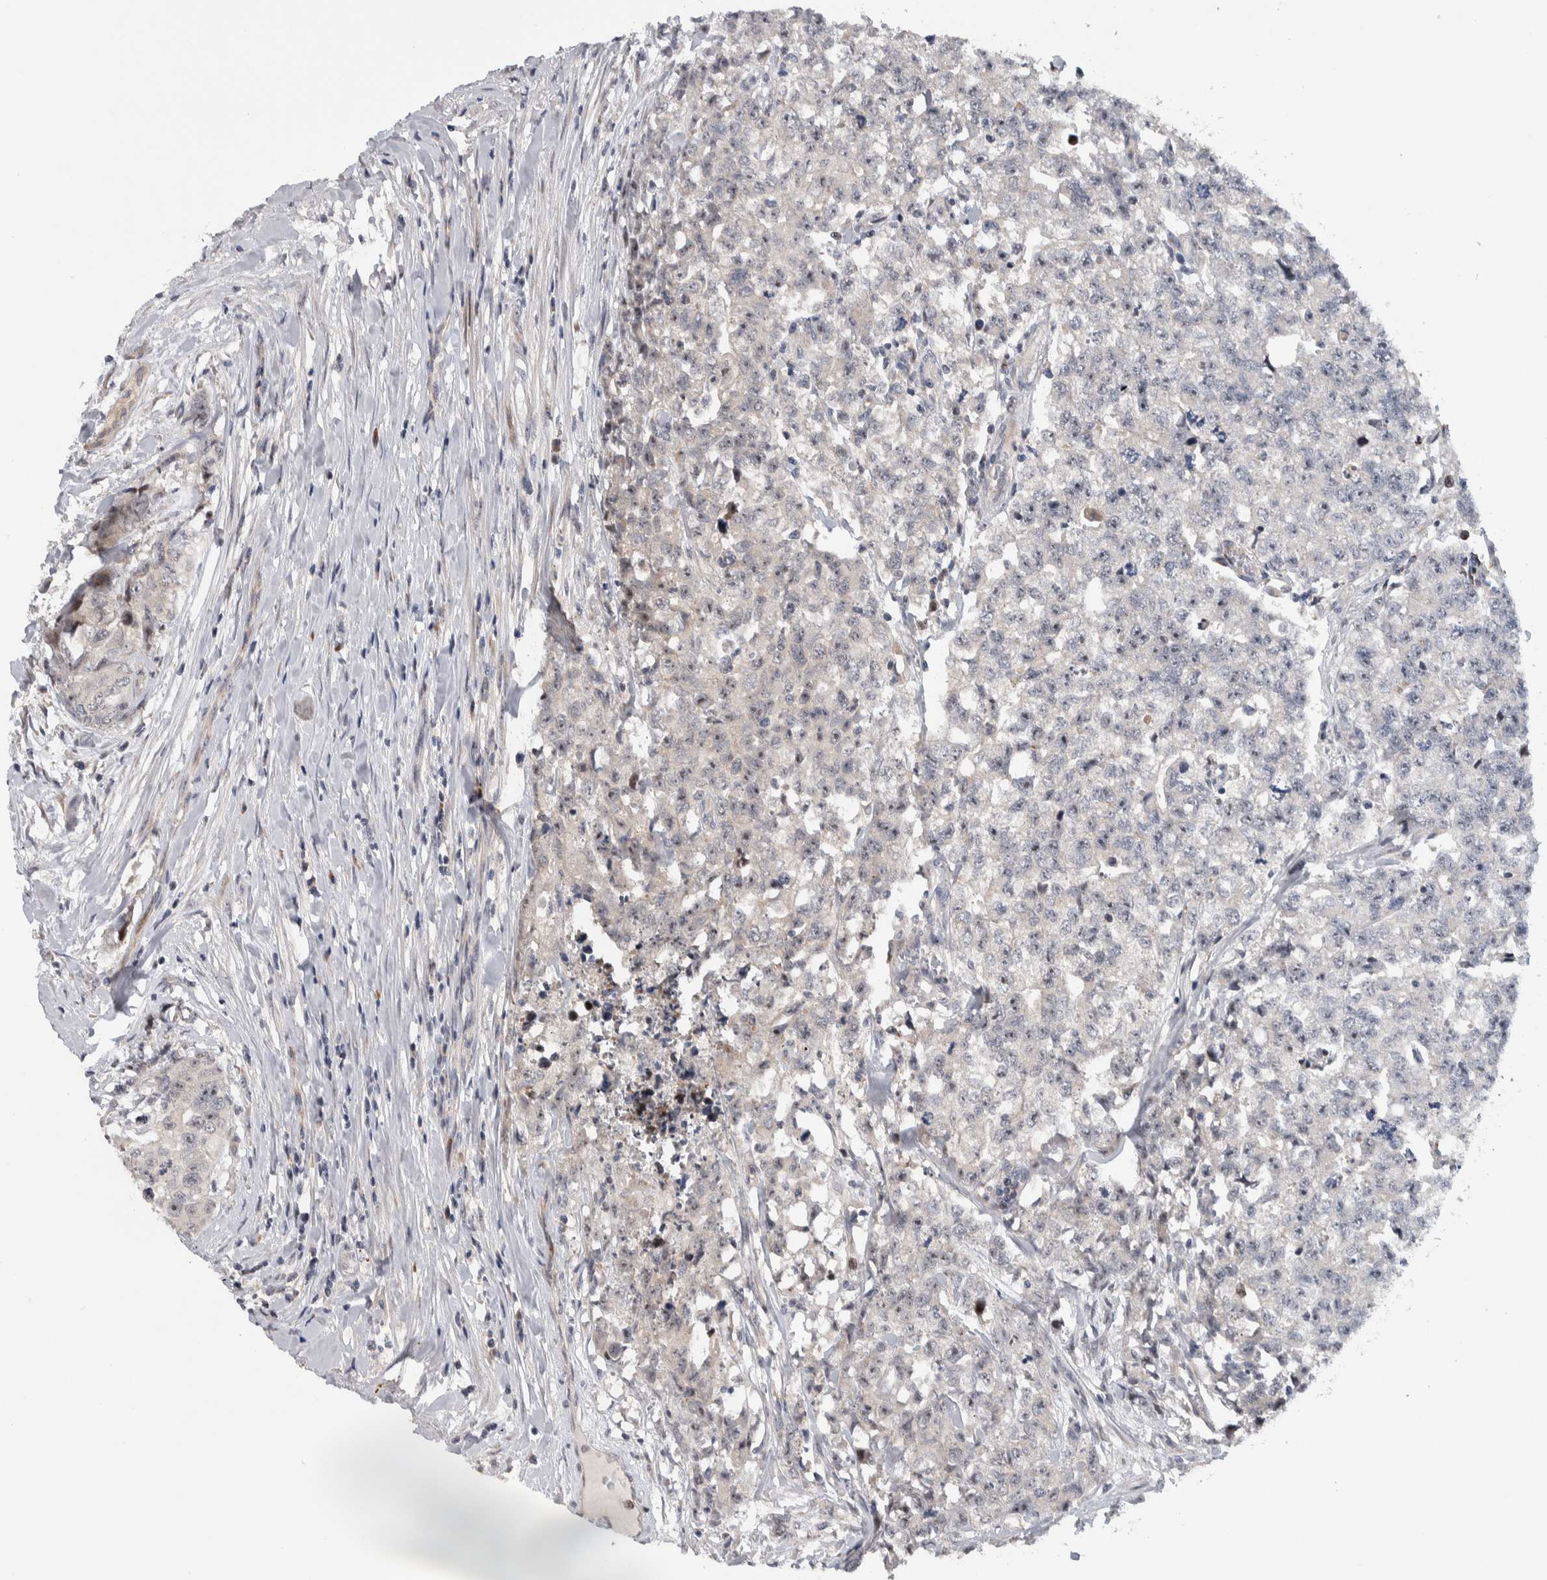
{"staining": {"intensity": "moderate", "quantity": "25%-75%", "location": "nuclear"}, "tissue": "testis cancer", "cell_type": "Tumor cells", "image_type": "cancer", "snomed": [{"axis": "morphology", "description": "Carcinoma, Embryonal, NOS"}, {"axis": "topography", "description": "Testis"}], "caption": "About 25%-75% of tumor cells in testis cancer (embryonal carcinoma) demonstrate moderate nuclear protein positivity as visualized by brown immunohistochemical staining.", "gene": "PRRG4", "patient": {"sex": "male", "age": 28}}